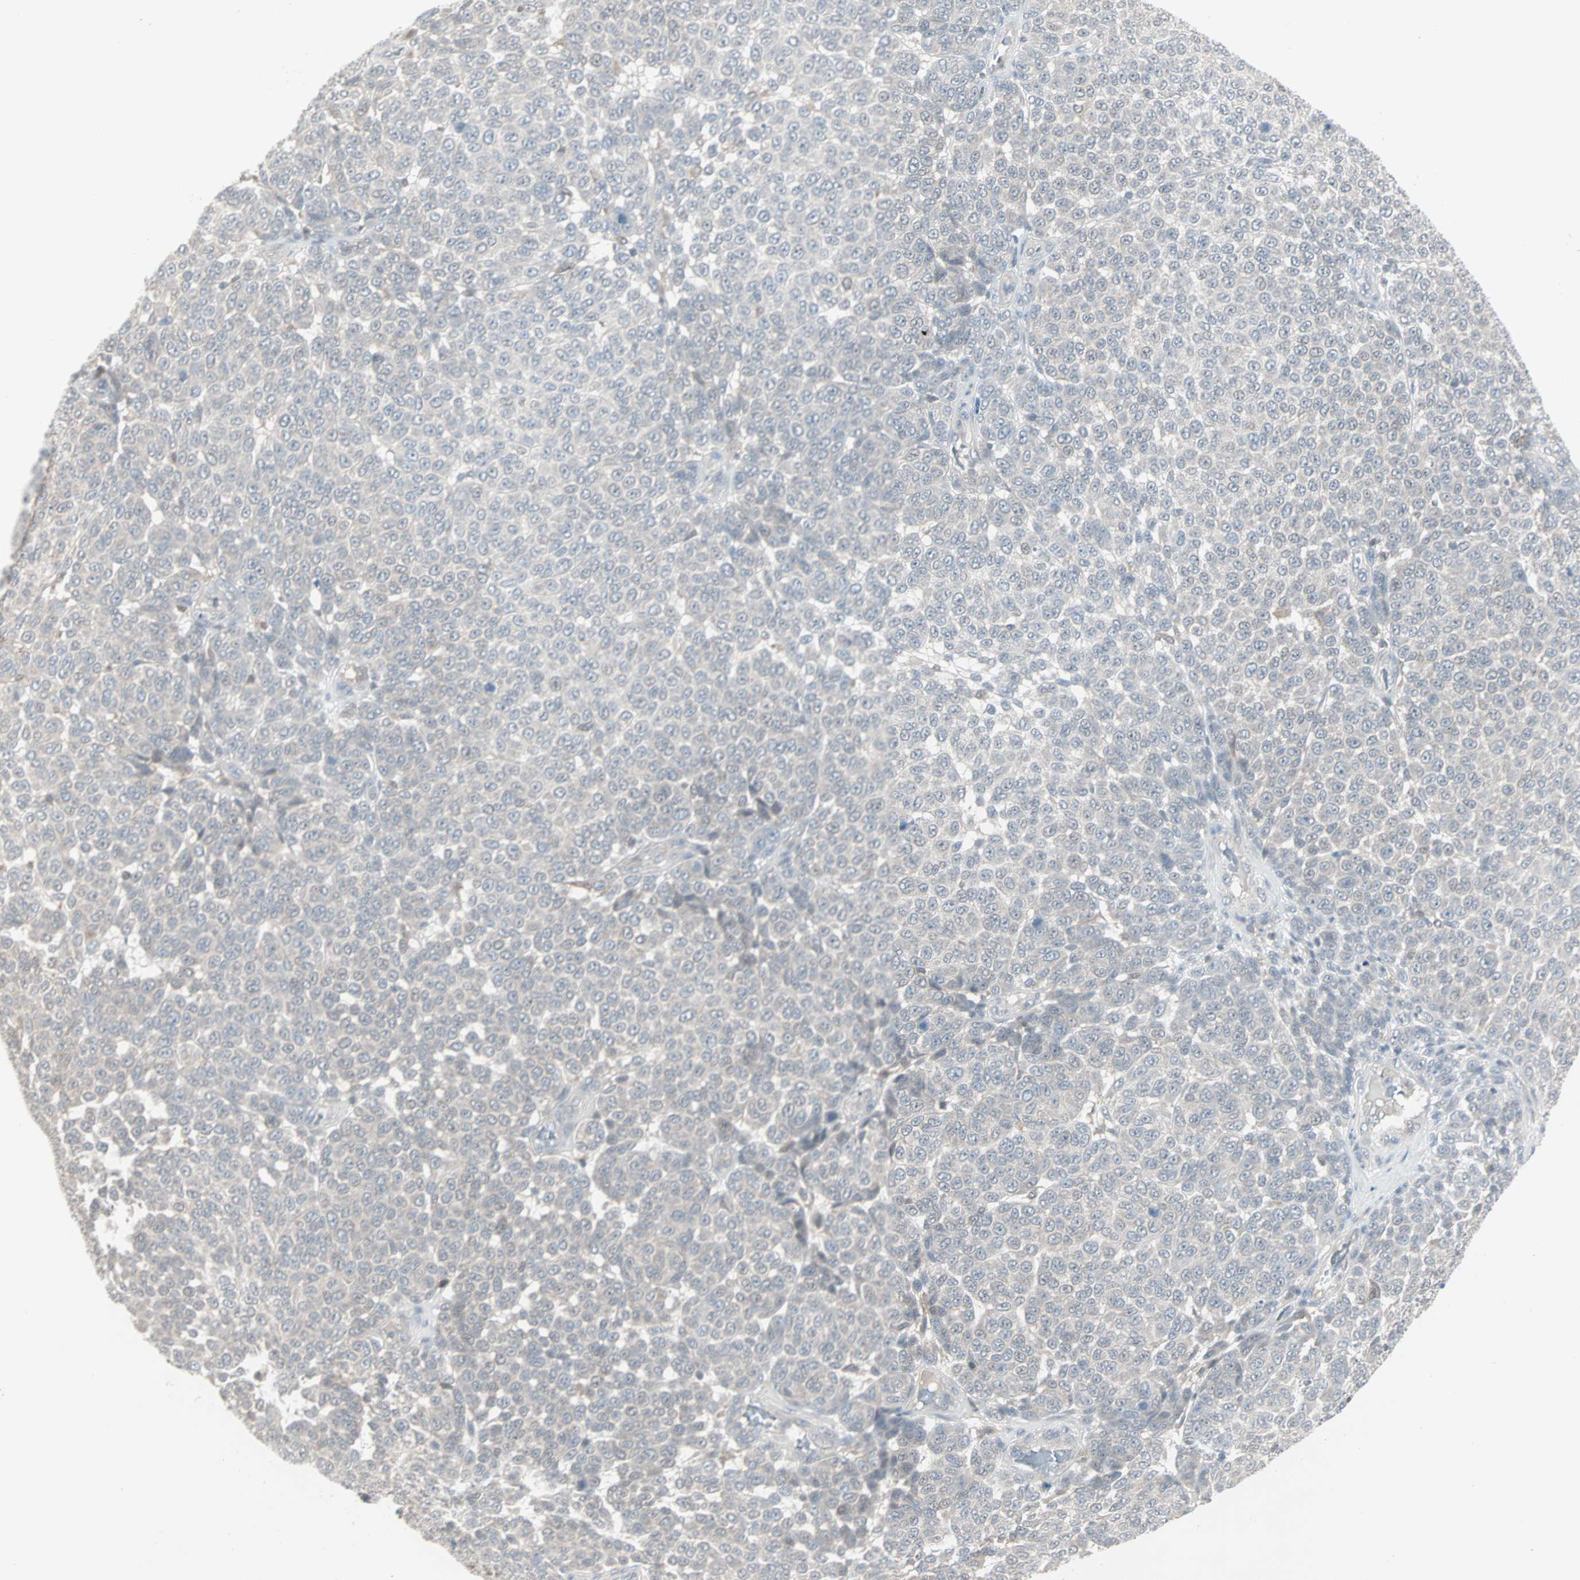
{"staining": {"intensity": "negative", "quantity": "none", "location": "none"}, "tissue": "melanoma", "cell_type": "Tumor cells", "image_type": "cancer", "snomed": [{"axis": "morphology", "description": "Malignant melanoma, NOS"}, {"axis": "topography", "description": "Skin"}], "caption": "Micrograph shows no significant protein positivity in tumor cells of melanoma.", "gene": "PTPA", "patient": {"sex": "male", "age": 59}}